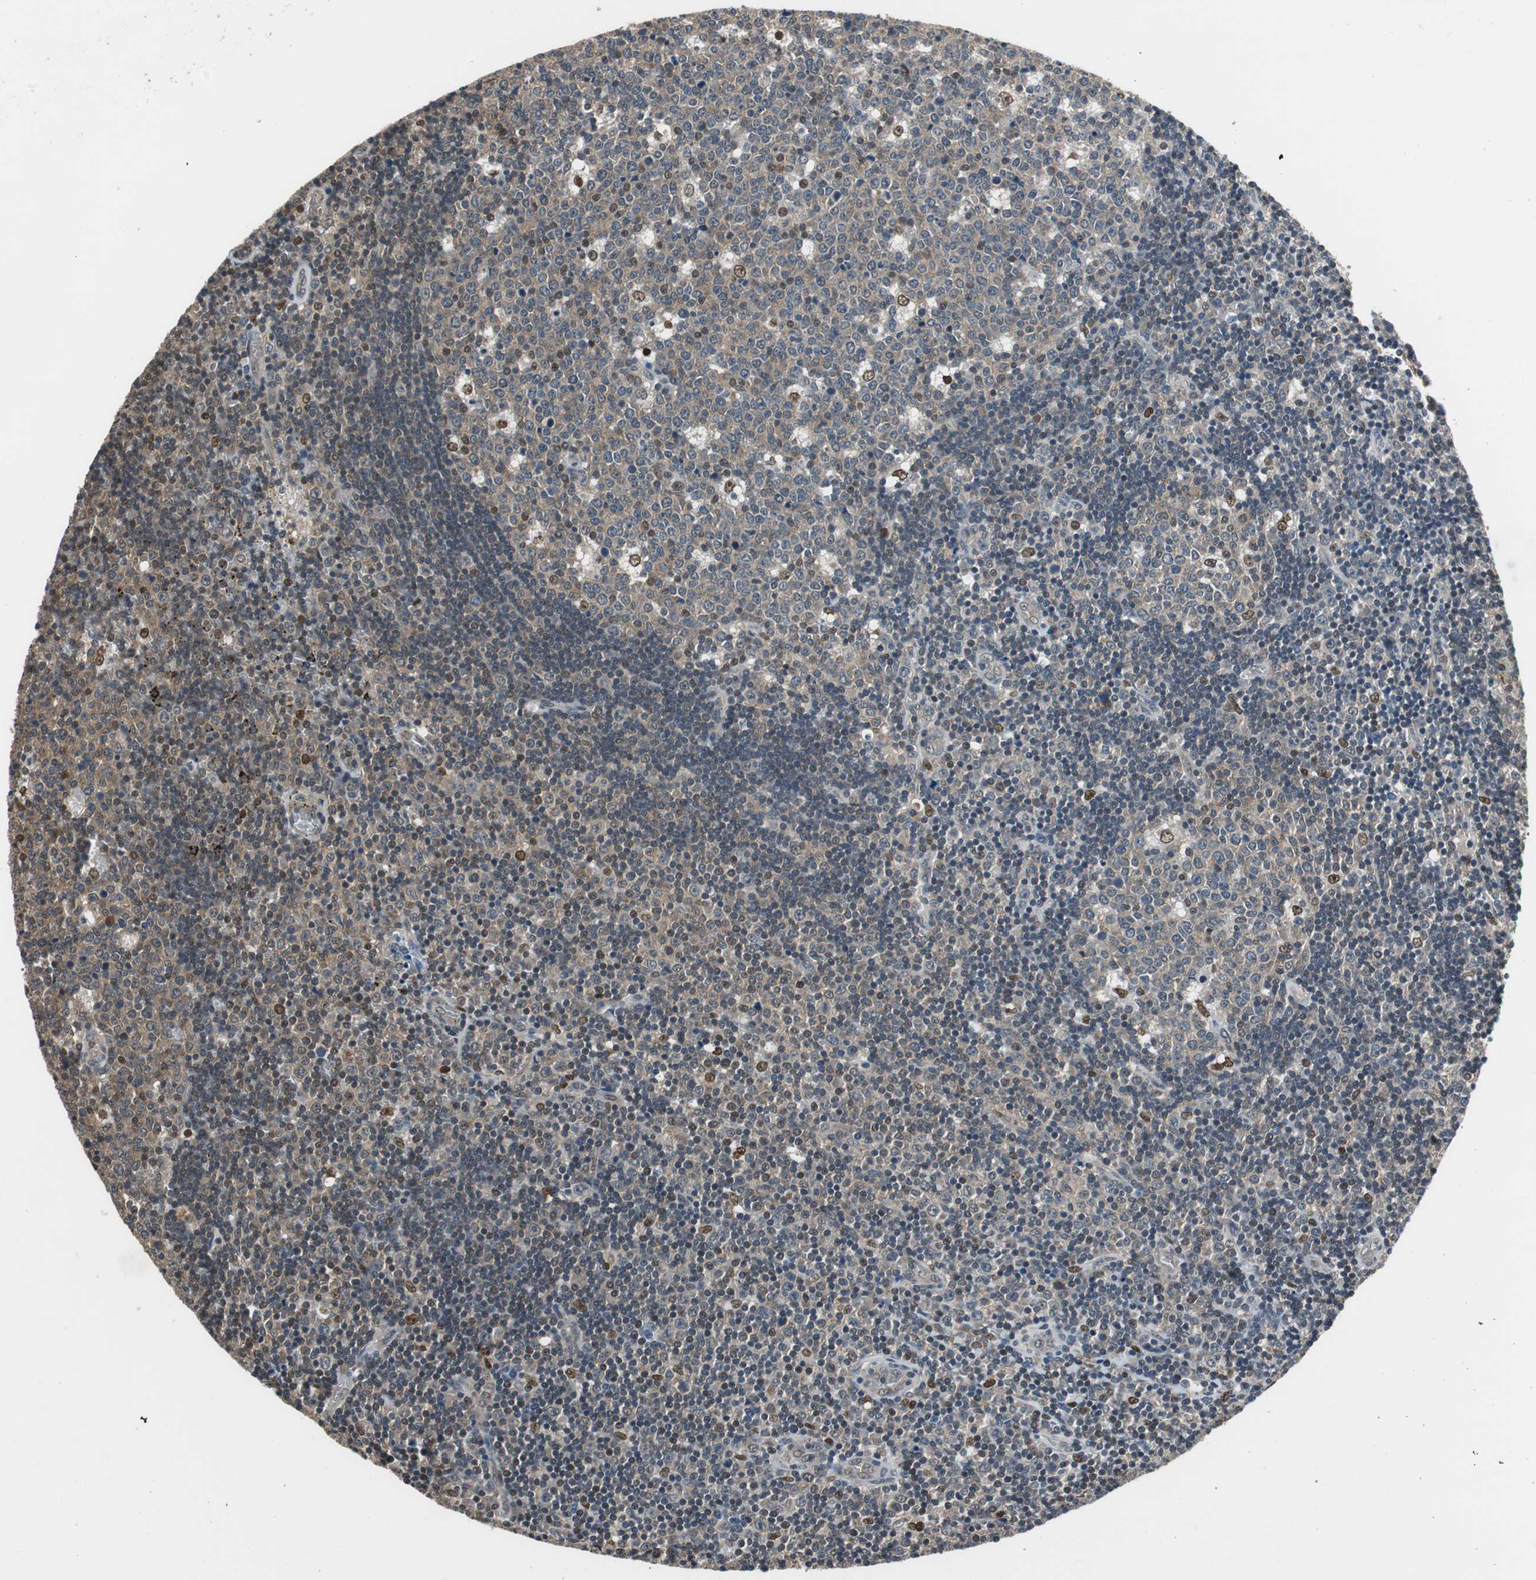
{"staining": {"intensity": "moderate", "quantity": ">75%", "location": "cytoplasmic/membranous"}, "tissue": "lymph node", "cell_type": "Germinal center cells", "image_type": "normal", "snomed": [{"axis": "morphology", "description": "Normal tissue, NOS"}, {"axis": "topography", "description": "Lymph node"}, {"axis": "topography", "description": "Salivary gland"}], "caption": "Lymph node stained with immunohistochemistry (IHC) exhibits moderate cytoplasmic/membranous expression in about >75% of germinal center cells.", "gene": "MAFB", "patient": {"sex": "male", "age": 8}}